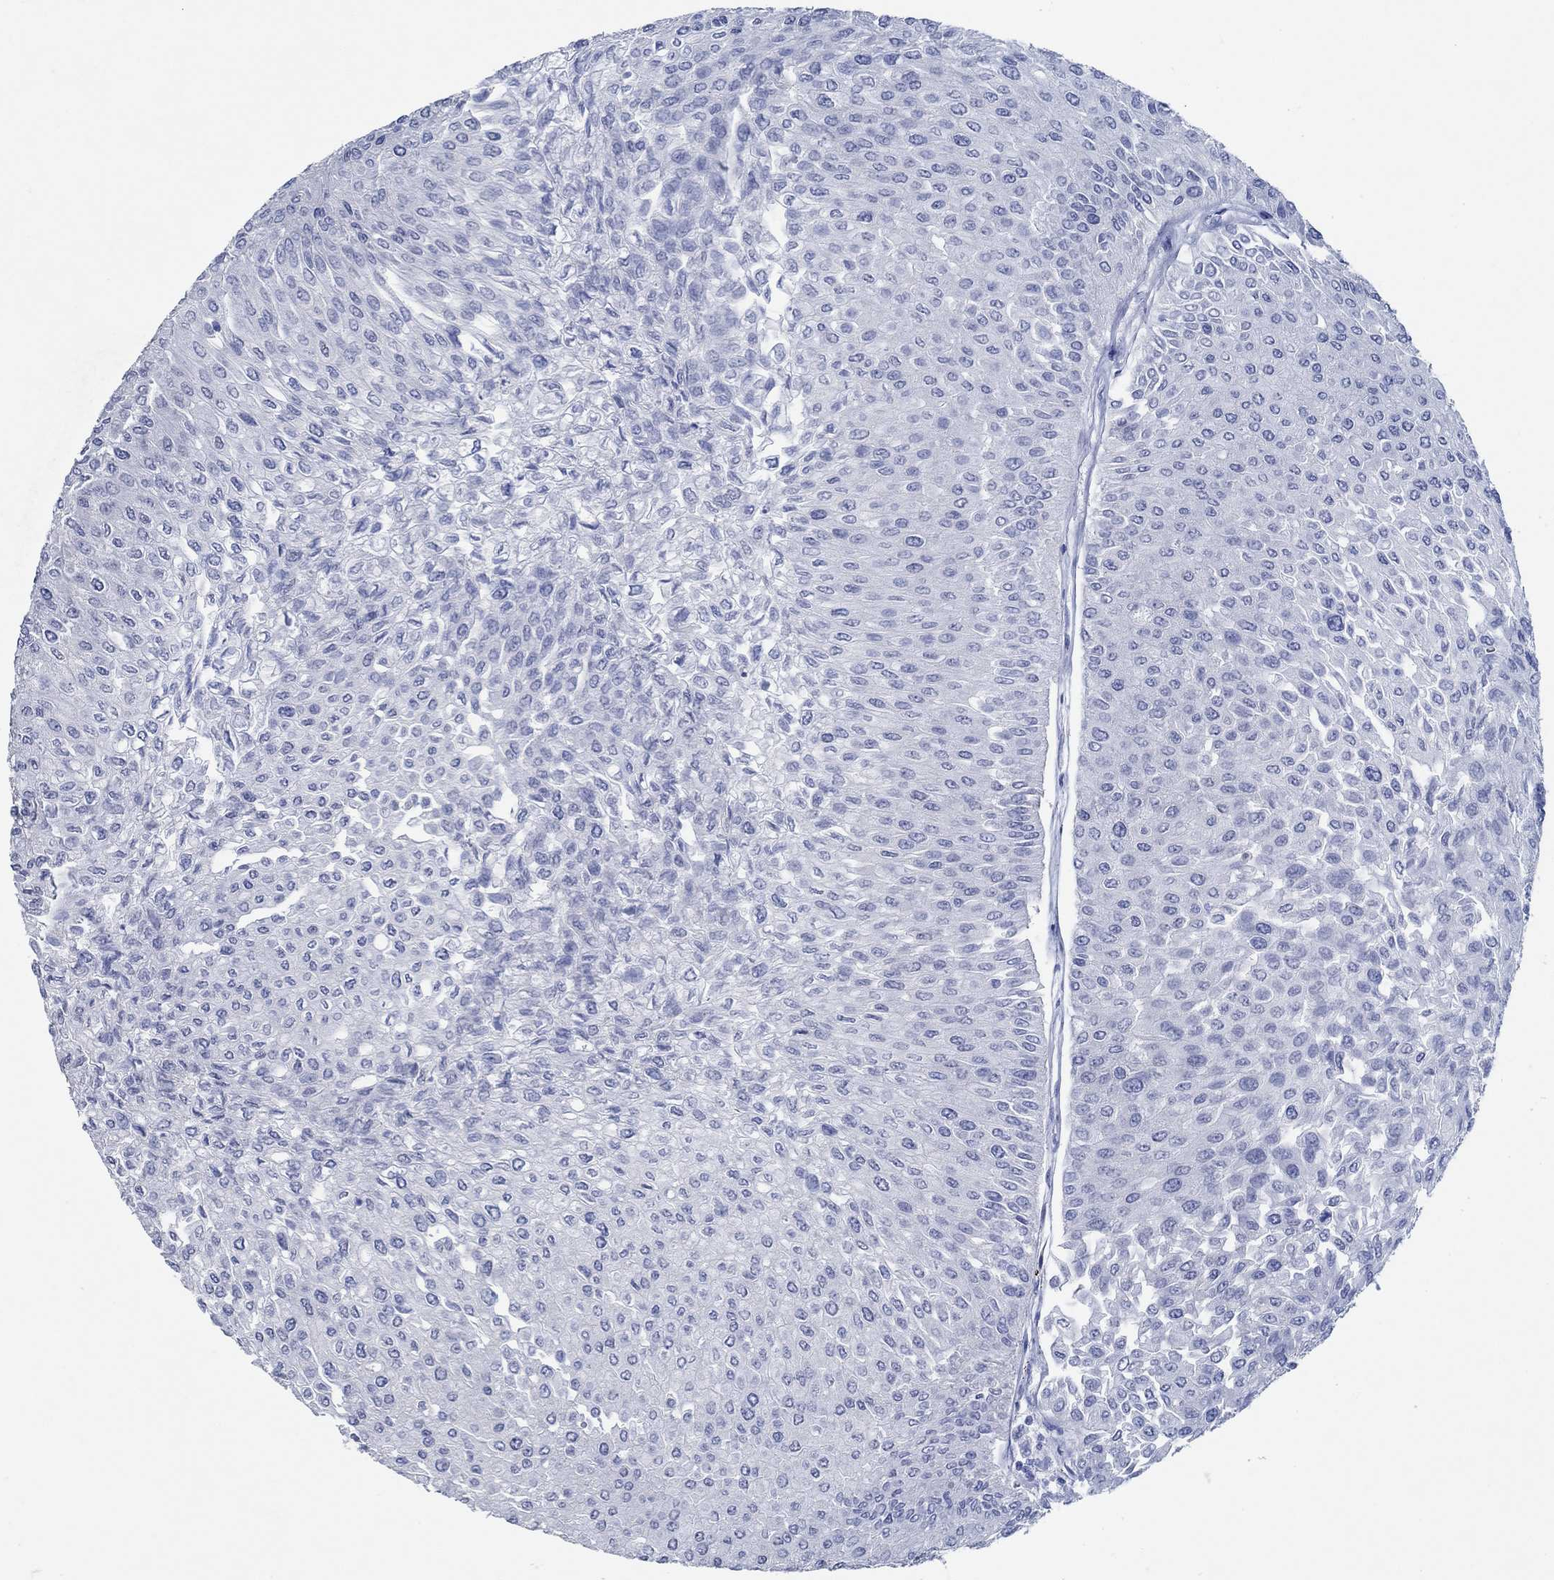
{"staining": {"intensity": "negative", "quantity": "none", "location": "none"}, "tissue": "urothelial cancer", "cell_type": "Tumor cells", "image_type": "cancer", "snomed": [{"axis": "morphology", "description": "Urothelial carcinoma, Low grade"}, {"axis": "topography", "description": "Urinary bladder"}], "caption": "High magnification brightfield microscopy of low-grade urothelial carcinoma stained with DAB (3,3'-diaminobenzidine) (brown) and counterstained with hematoxylin (blue): tumor cells show no significant positivity.", "gene": "ZNF671", "patient": {"sex": "male", "age": 67}}